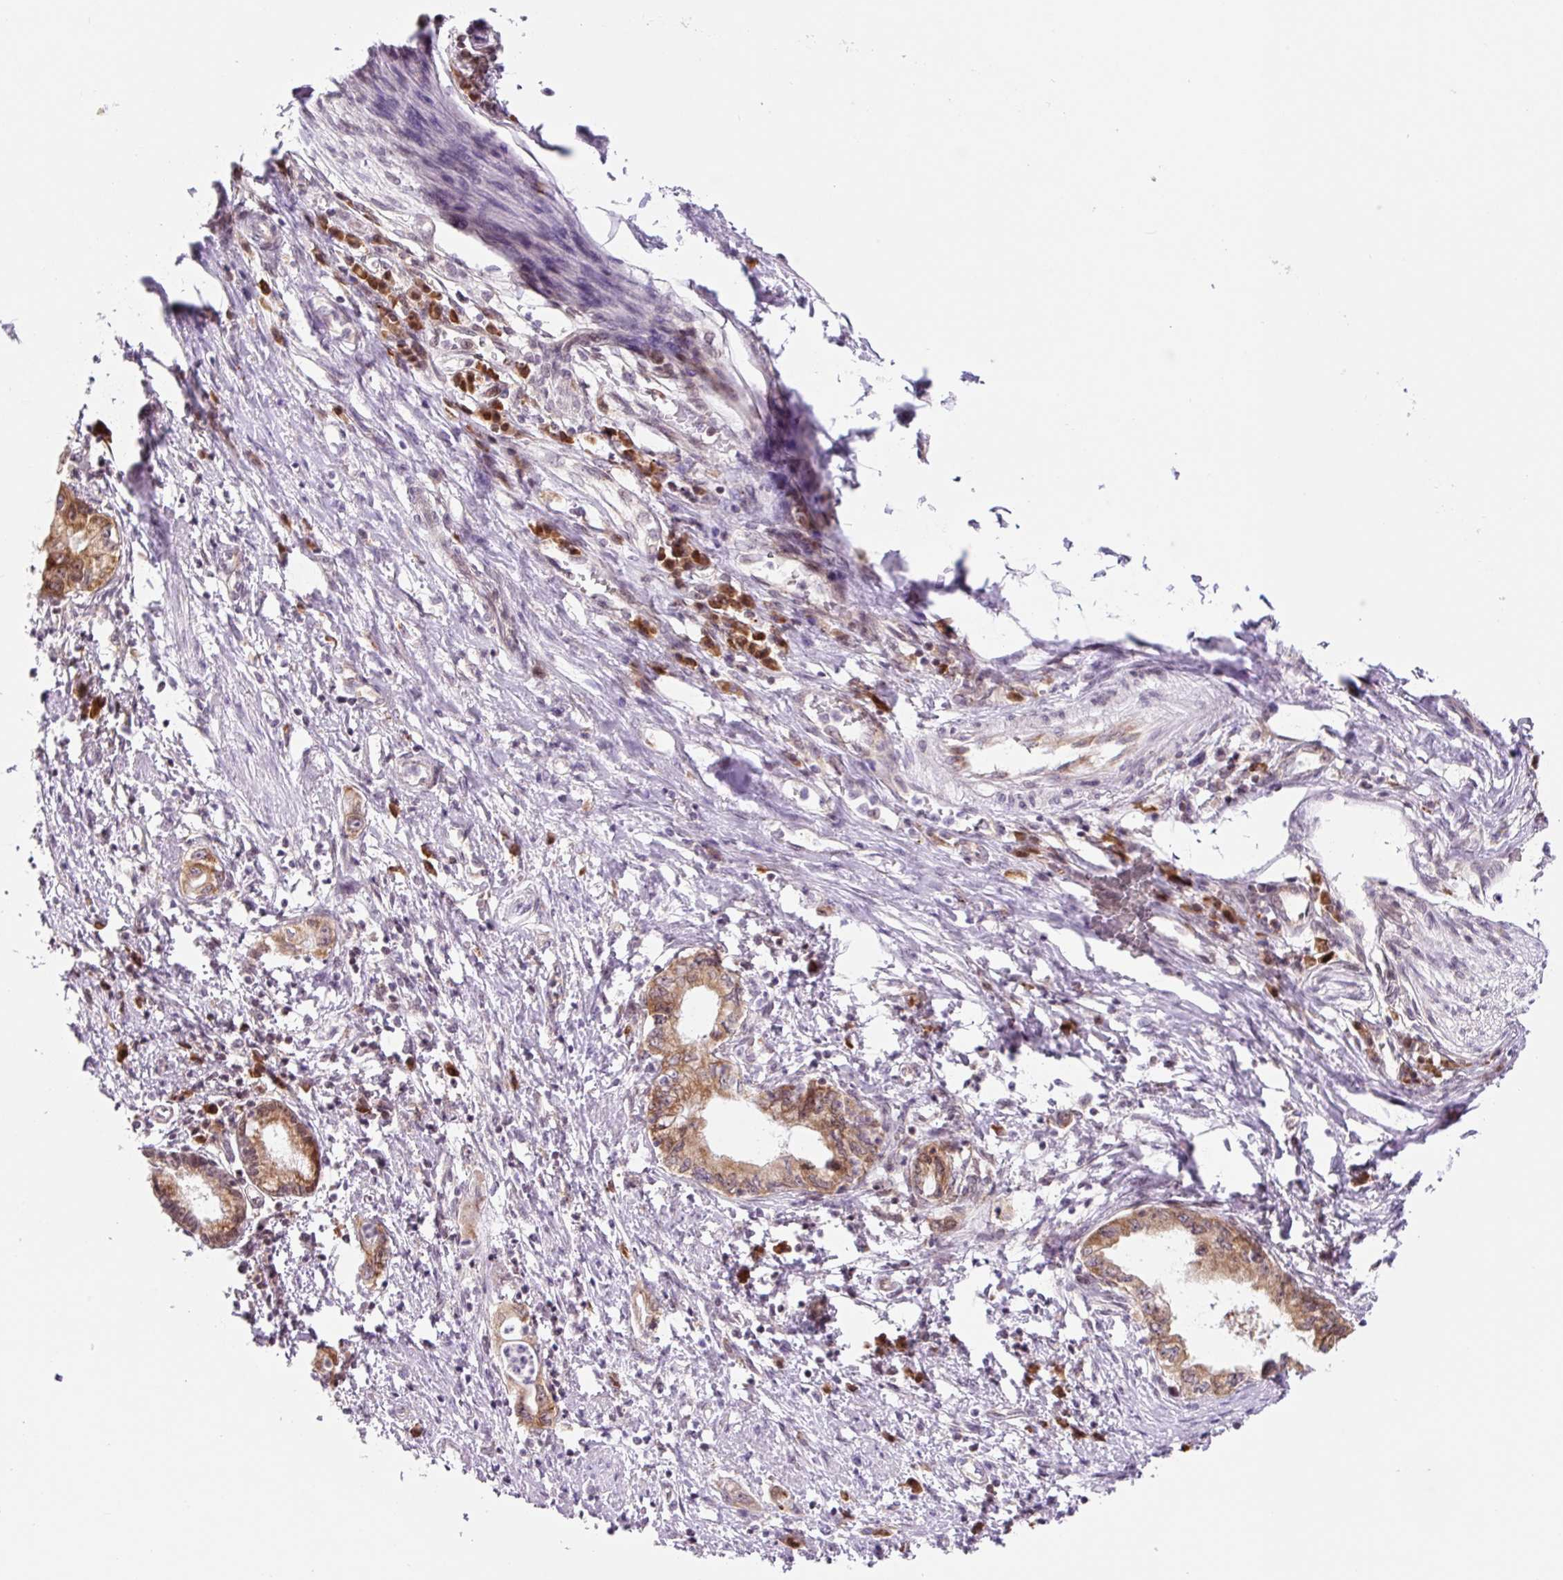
{"staining": {"intensity": "moderate", "quantity": ">75%", "location": "cytoplasmic/membranous"}, "tissue": "pancreatic cancer", "cell_type": "Tumor cells", "image_type": "cancer", "snomed": [{"axis": "morphology", "description": "Adenocarcinoma, NOS"}, {"axis": "topography", "description": "Pancreas"}], "caption": "This photomicrograph shows immunohistochemistry staining of human pancreatic cancer (adenocarcinoma), with medium moderate cytoplasmic/membranous positivity in about >75% of tumor cells.", "gene": "RPL41", "patient": {"sex": "female", "age": 73}}